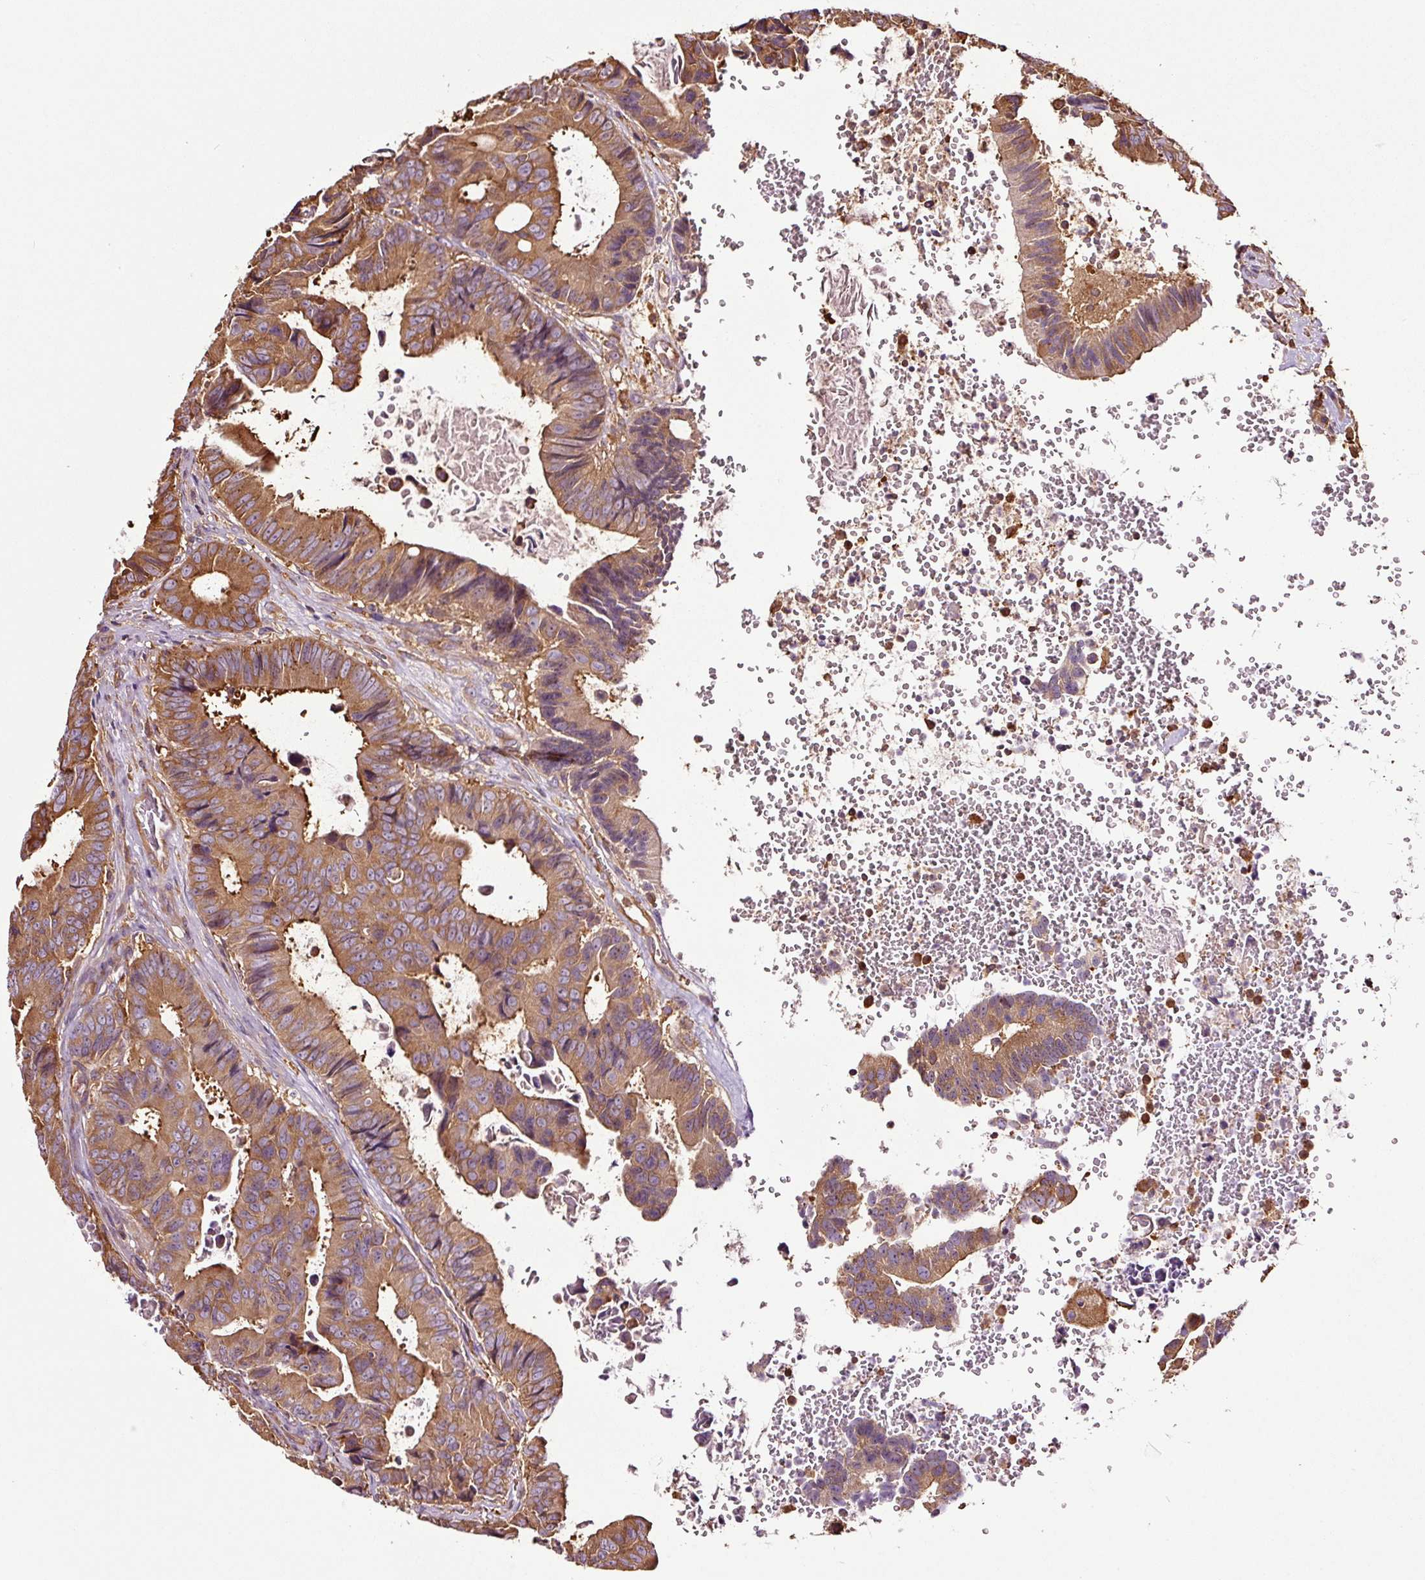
{"staining": {"intensity": "moderate", "quantity": ">75%", "location": "cytoplasmic/membranous"}, "tissue": "colorectal cancer", "cell_type": "Tumor cells", "image_type": "cancer", "snomed": [{"axis": "morphology", "description": "Adenocarcinoma, NOS"}, {"axis": "topography", "description": "Colon"}], "caption": "An image showing moderate cytoplasmic/membranous positivity in approximately >75% of tumor cells in colorectal cancer, as visualized by brown immunohistochemical staining.", "gene": "METAP1", "patient": {"sex": "male", "age": 85}}